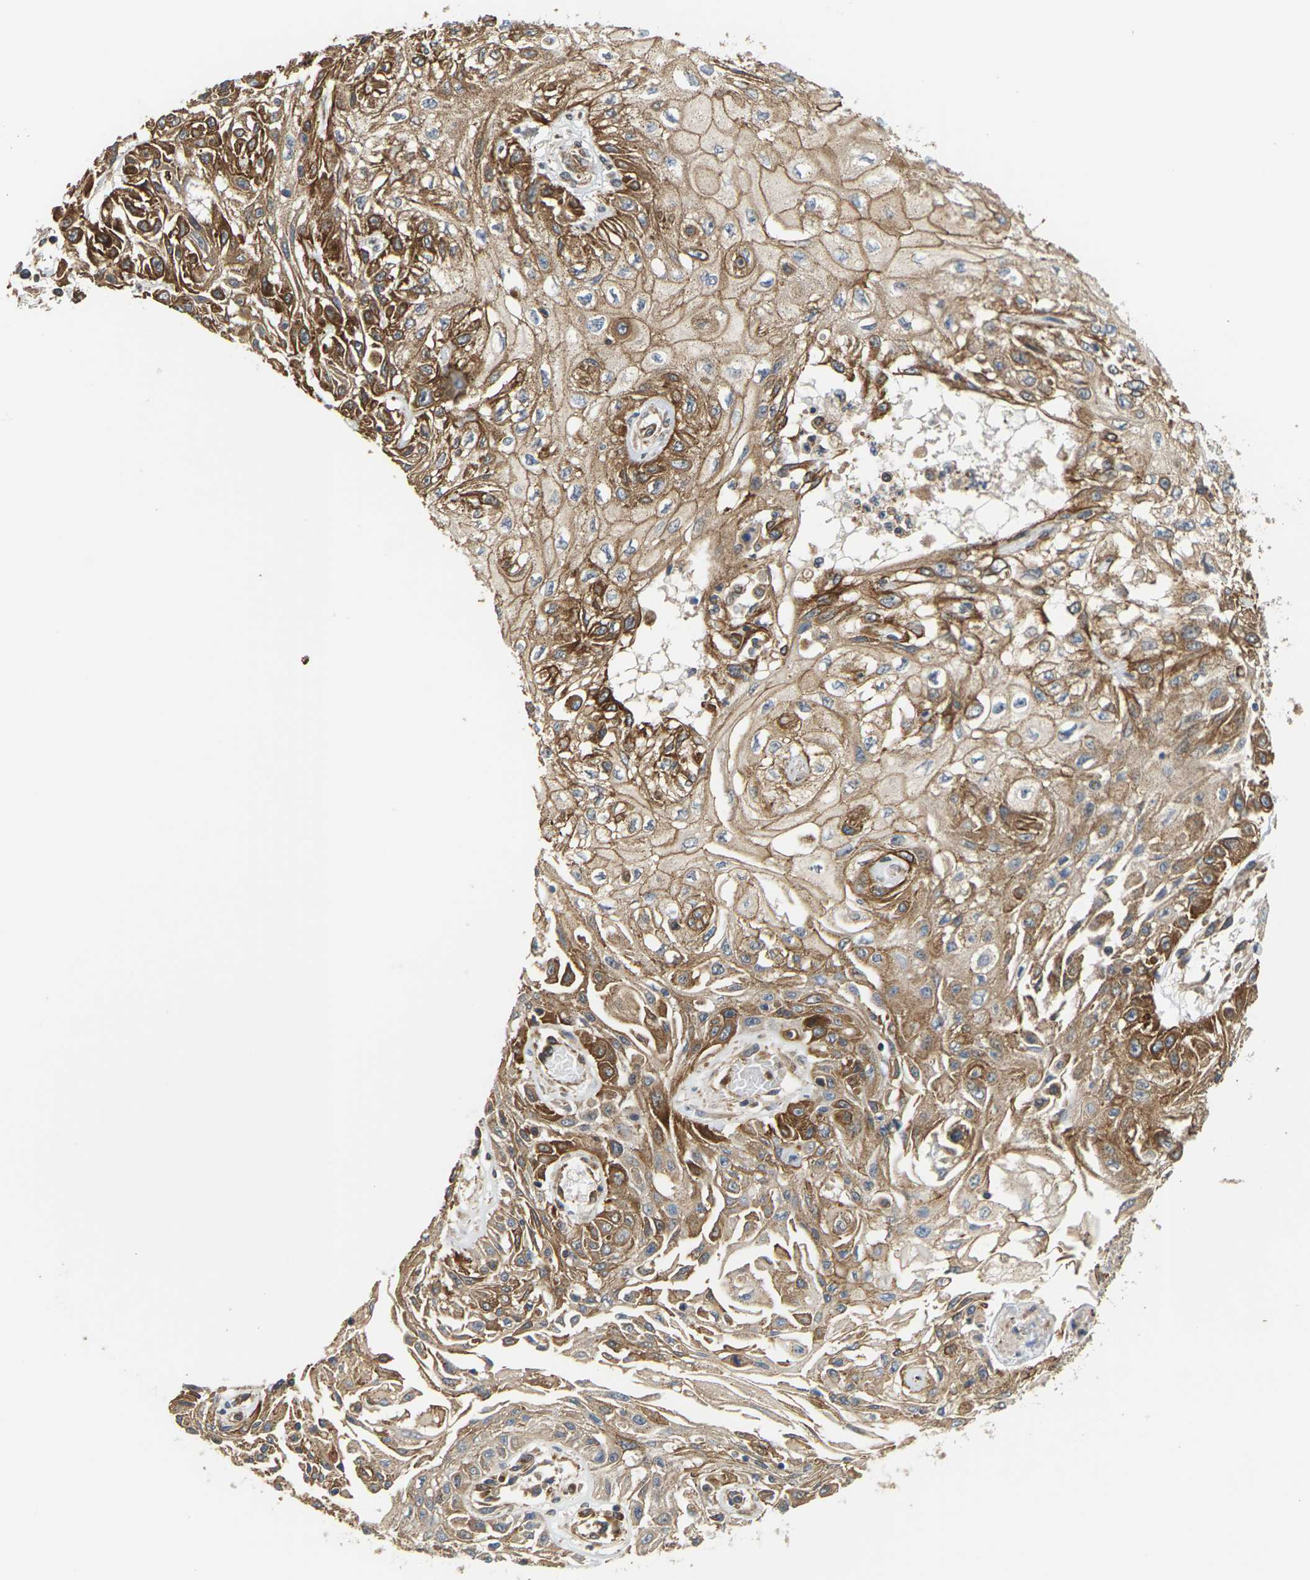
{"staining": {"intensity": "moderate", "quantity": ">75%", "location": "cytoplasmic/membranous"}, "tissue": "skin cancer", "cell_type": "Tumor cells", "image_type": "cancer", "snomed": [{"axis": "morphology", "description": "Squamous cell carcinoma, NOS"}, {"axis": "topography", "description": "Skin"}], "caption": "Skin cancer (squamous cell carcinoma) tissue reveals moderate cytoplasmic/membranous positivity in approximately >75% of tumor cells, visualized by immunohistochemistry. (IHC, brightfield microscopy, high magnification).", "gene": "PCDHB4", "patient": {"sex": "male", "age": 75}}